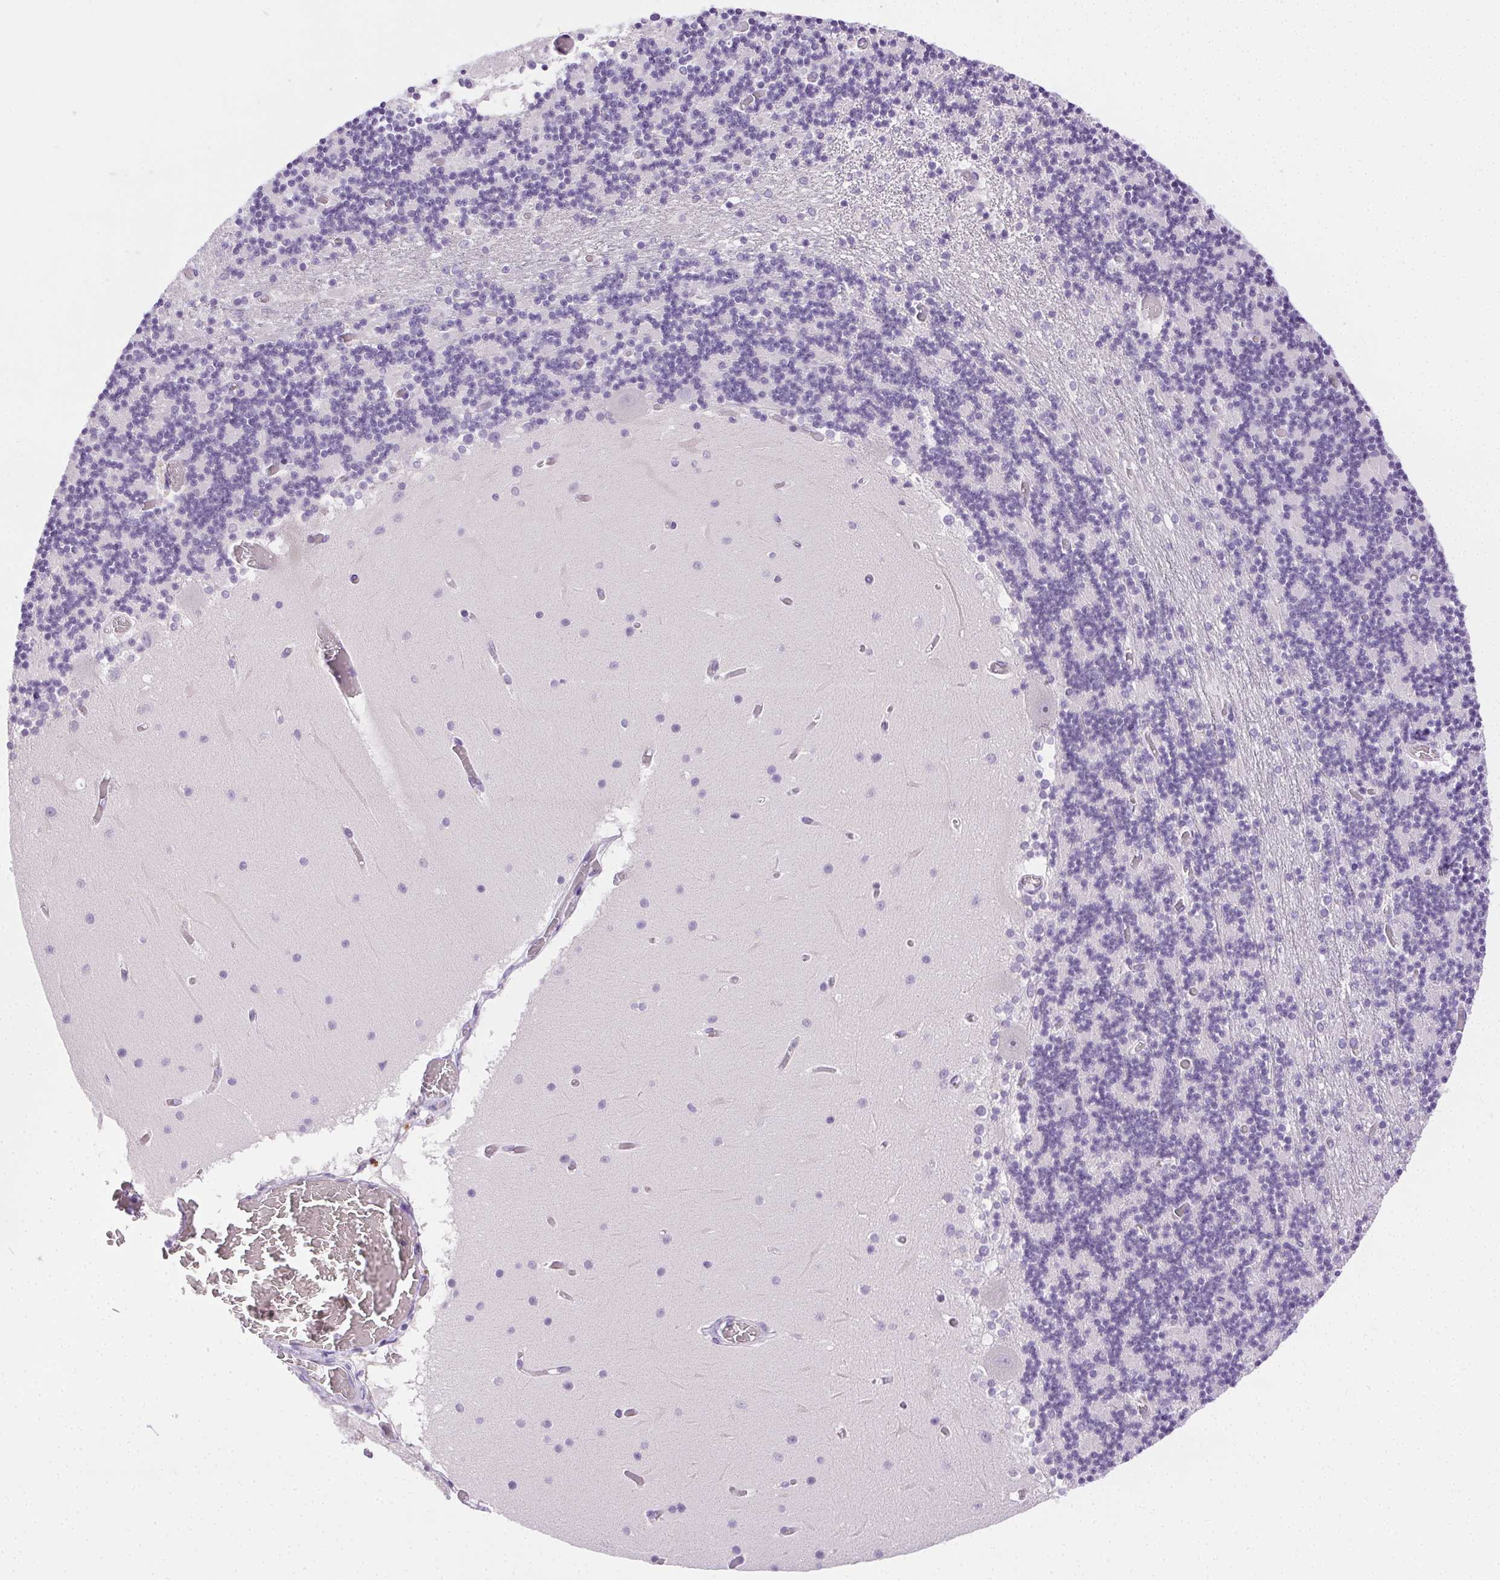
{"staining": {"intensity": "negative", "quantity": "none", "location": "none"}, "tissue": "cerebellum", "cell_type": "Cells in granular layer", "image_type": "normal", "snomed": [{"axis": "morphology", "description": "Normal tissue, NOS"}, {"axis": "topography", "description": "Cerebellum"}], "caption": "Benign cerebellum was stained to show a protein in brown. There is no significant staining in cells in granular layer.", "gene": "C20orf85", "patient": {"sex": "female", "age": 28}}